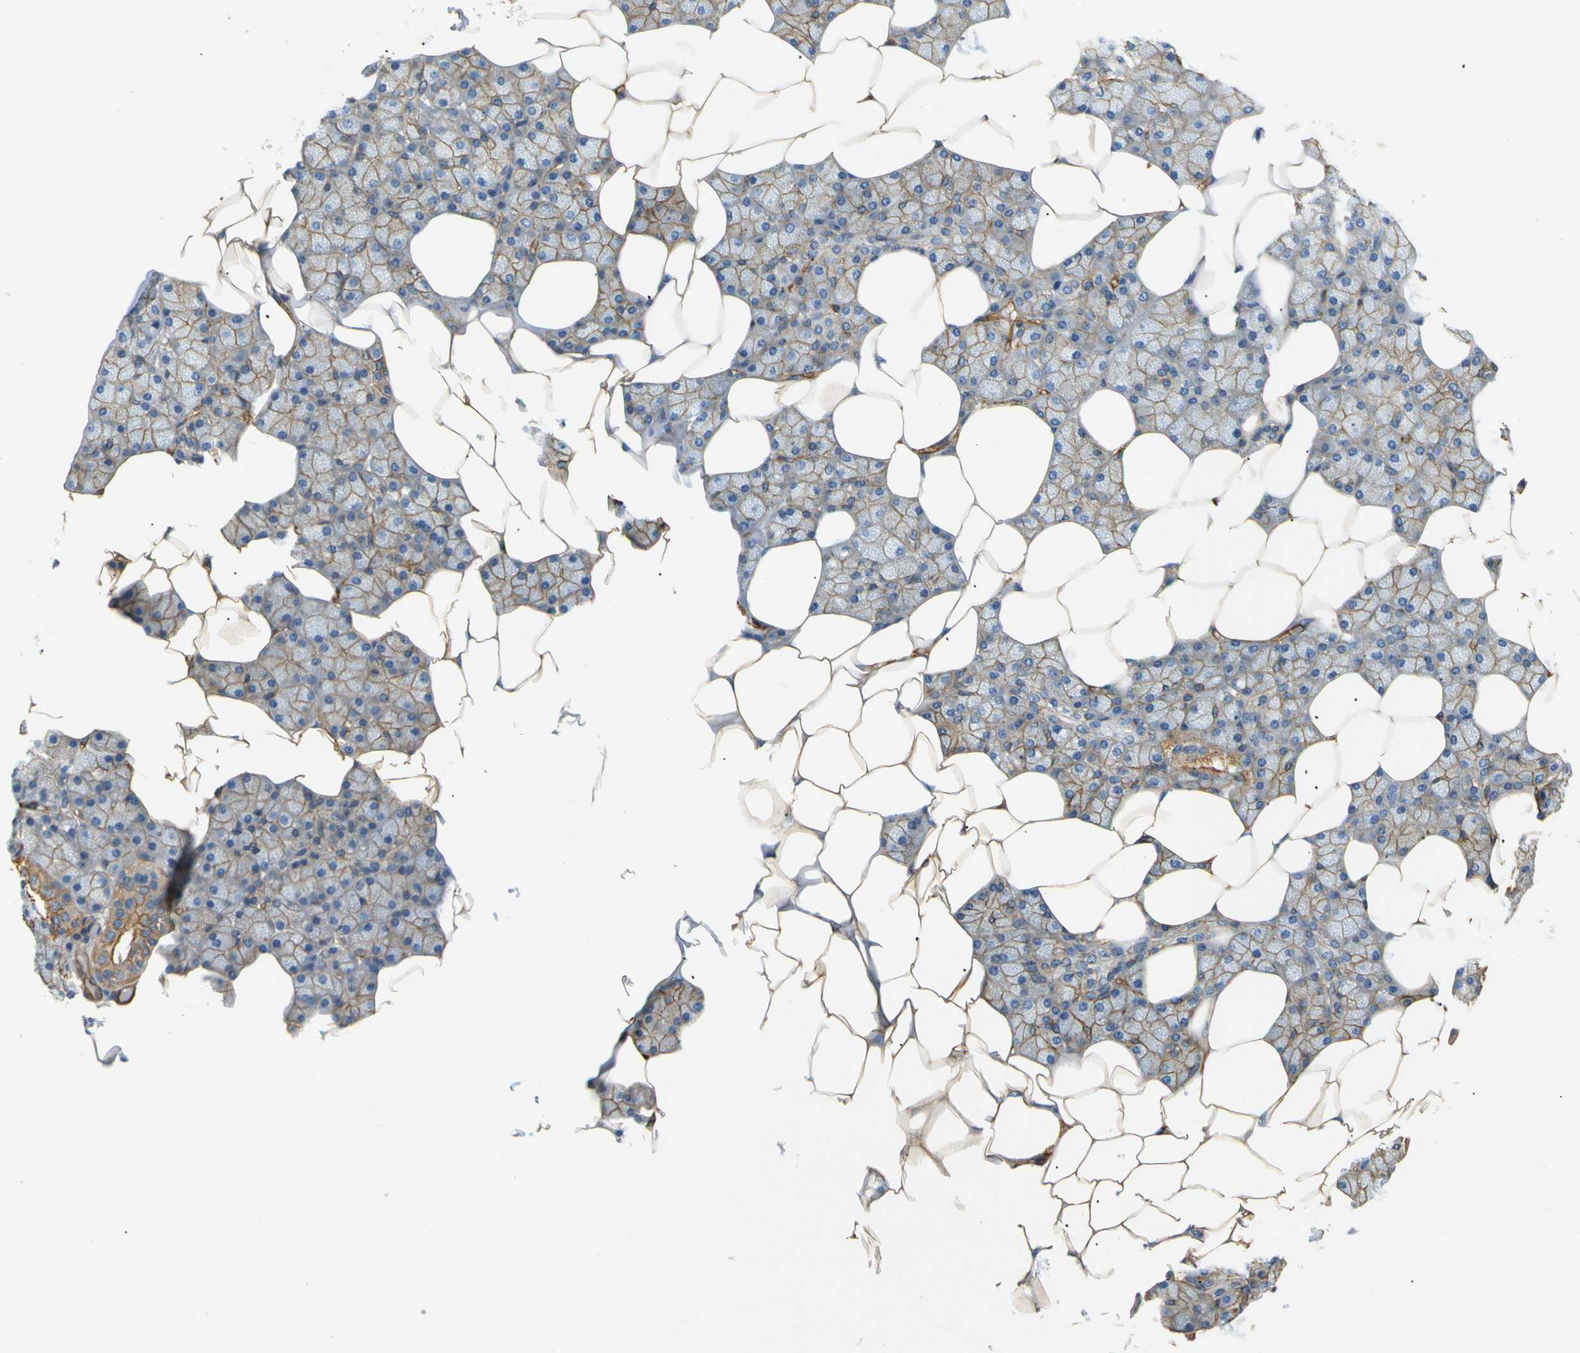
{"staining": {"intensity": "moderate", "quantity": ">75%", "location": "cytoplasmic/membranous"}, "tissue": "salivary gland", "cell_type": "Glandular cells", "image_type": "normal", "snomed": [{"axis": "morphology", "description": "Normal tissue, NOS"}, {"axis": "topography", "description": "Salivary gland"}], "caption": "The immunohistochemical stain labels moderate cytoplasmic/membranous expression in glandular cells of benign salivary gland.", "gene": "SPTBN1", "patient": {"sex": "male", "age": 62}}